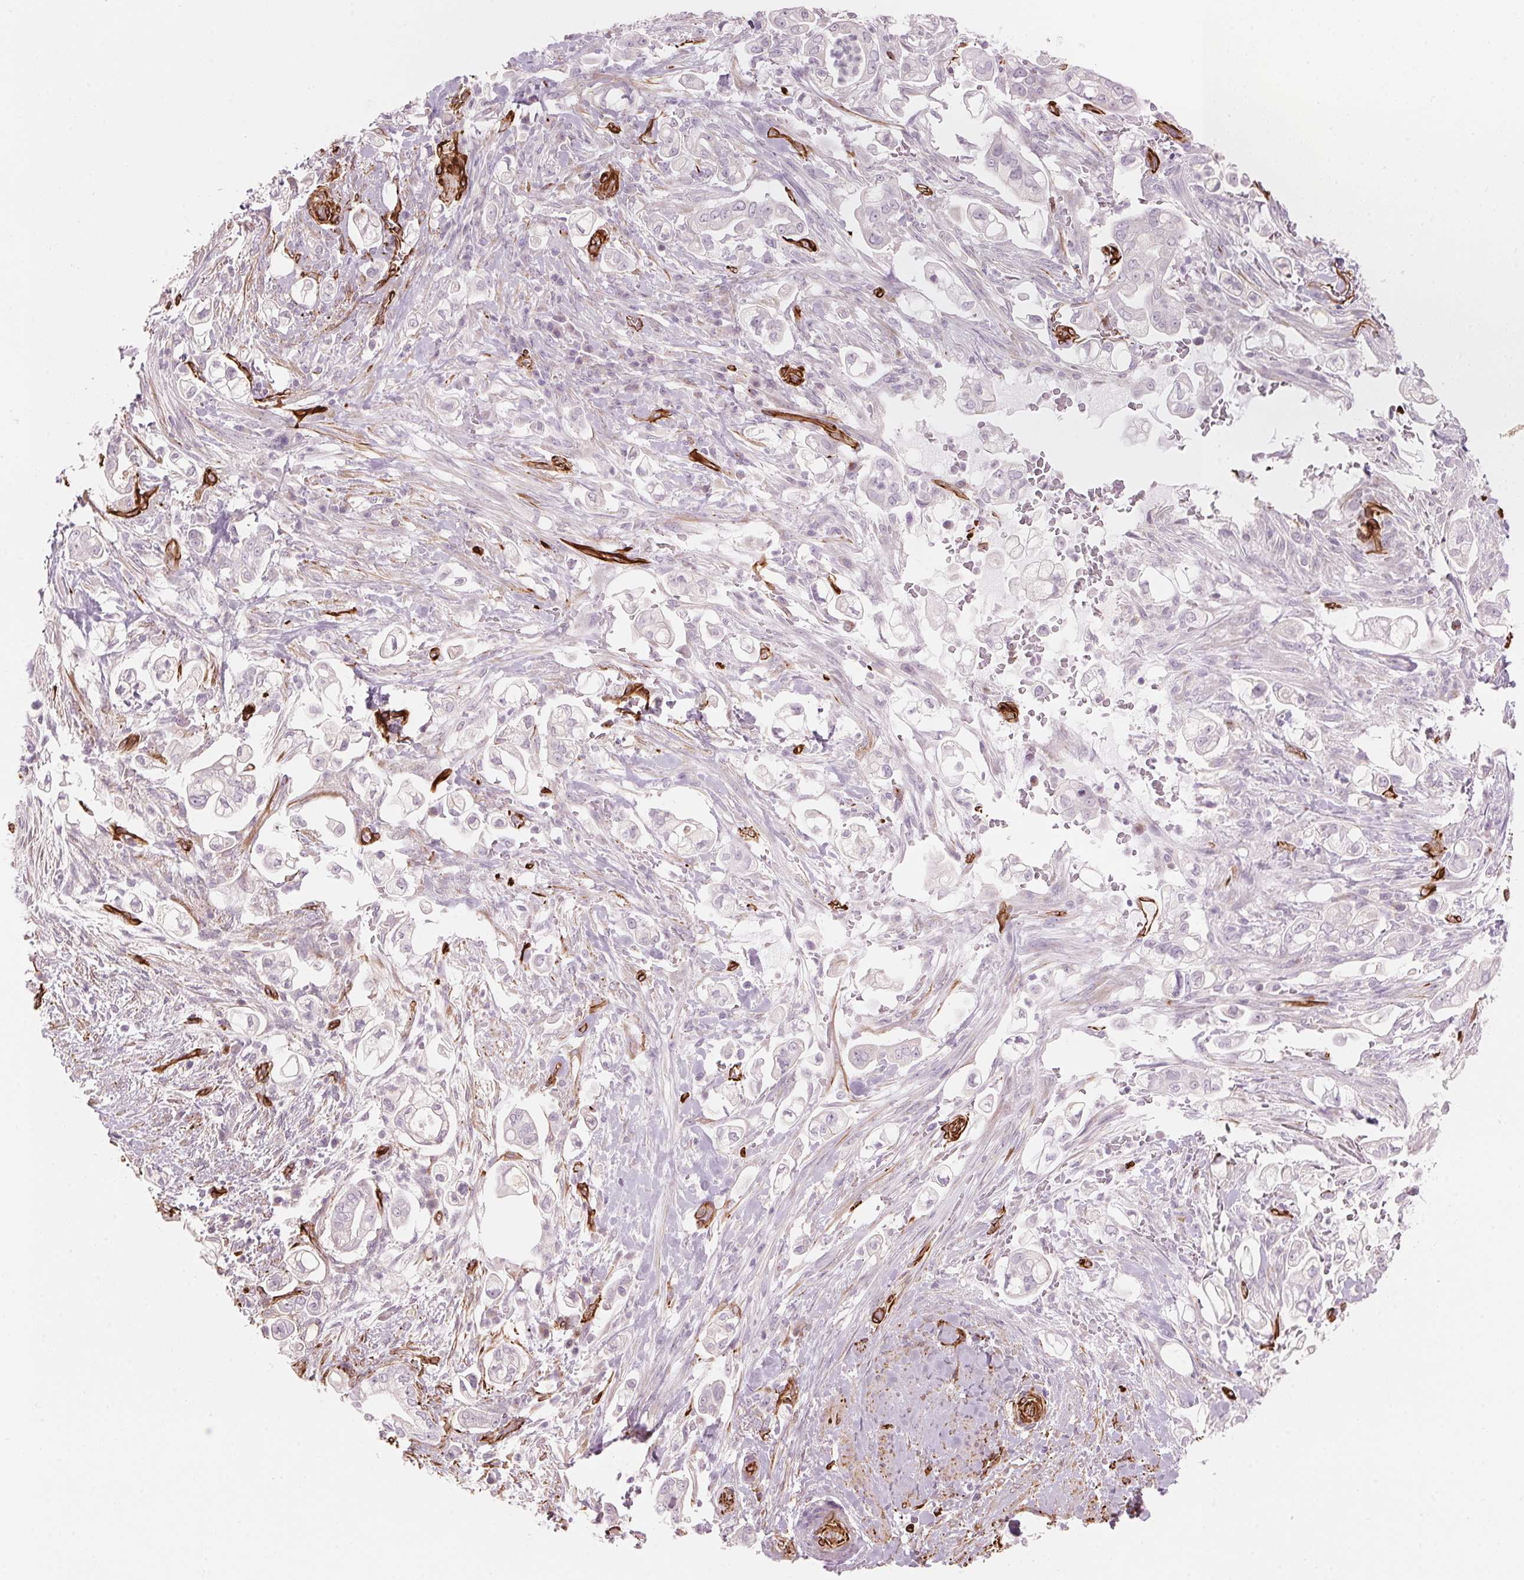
{"staining": {"intensity": "negative", "quantity": "none", "location": "none"}, "tissue": "pancreatic cancer", "cell_type": "Tumor cells", "image_type": "cancer", "snomed": [{"axis": "morphology", "description": "Adenocarcinoma, NOS"}, {"axis": "topography", "description": "Pancreas"}], "caption": "Immunohistochemical staining of human pancreatic adenocarcinoma displays no significant positivity in tumor cells.", "gene": "CLPS", "patient": {"sex": "female", "age": 69}}